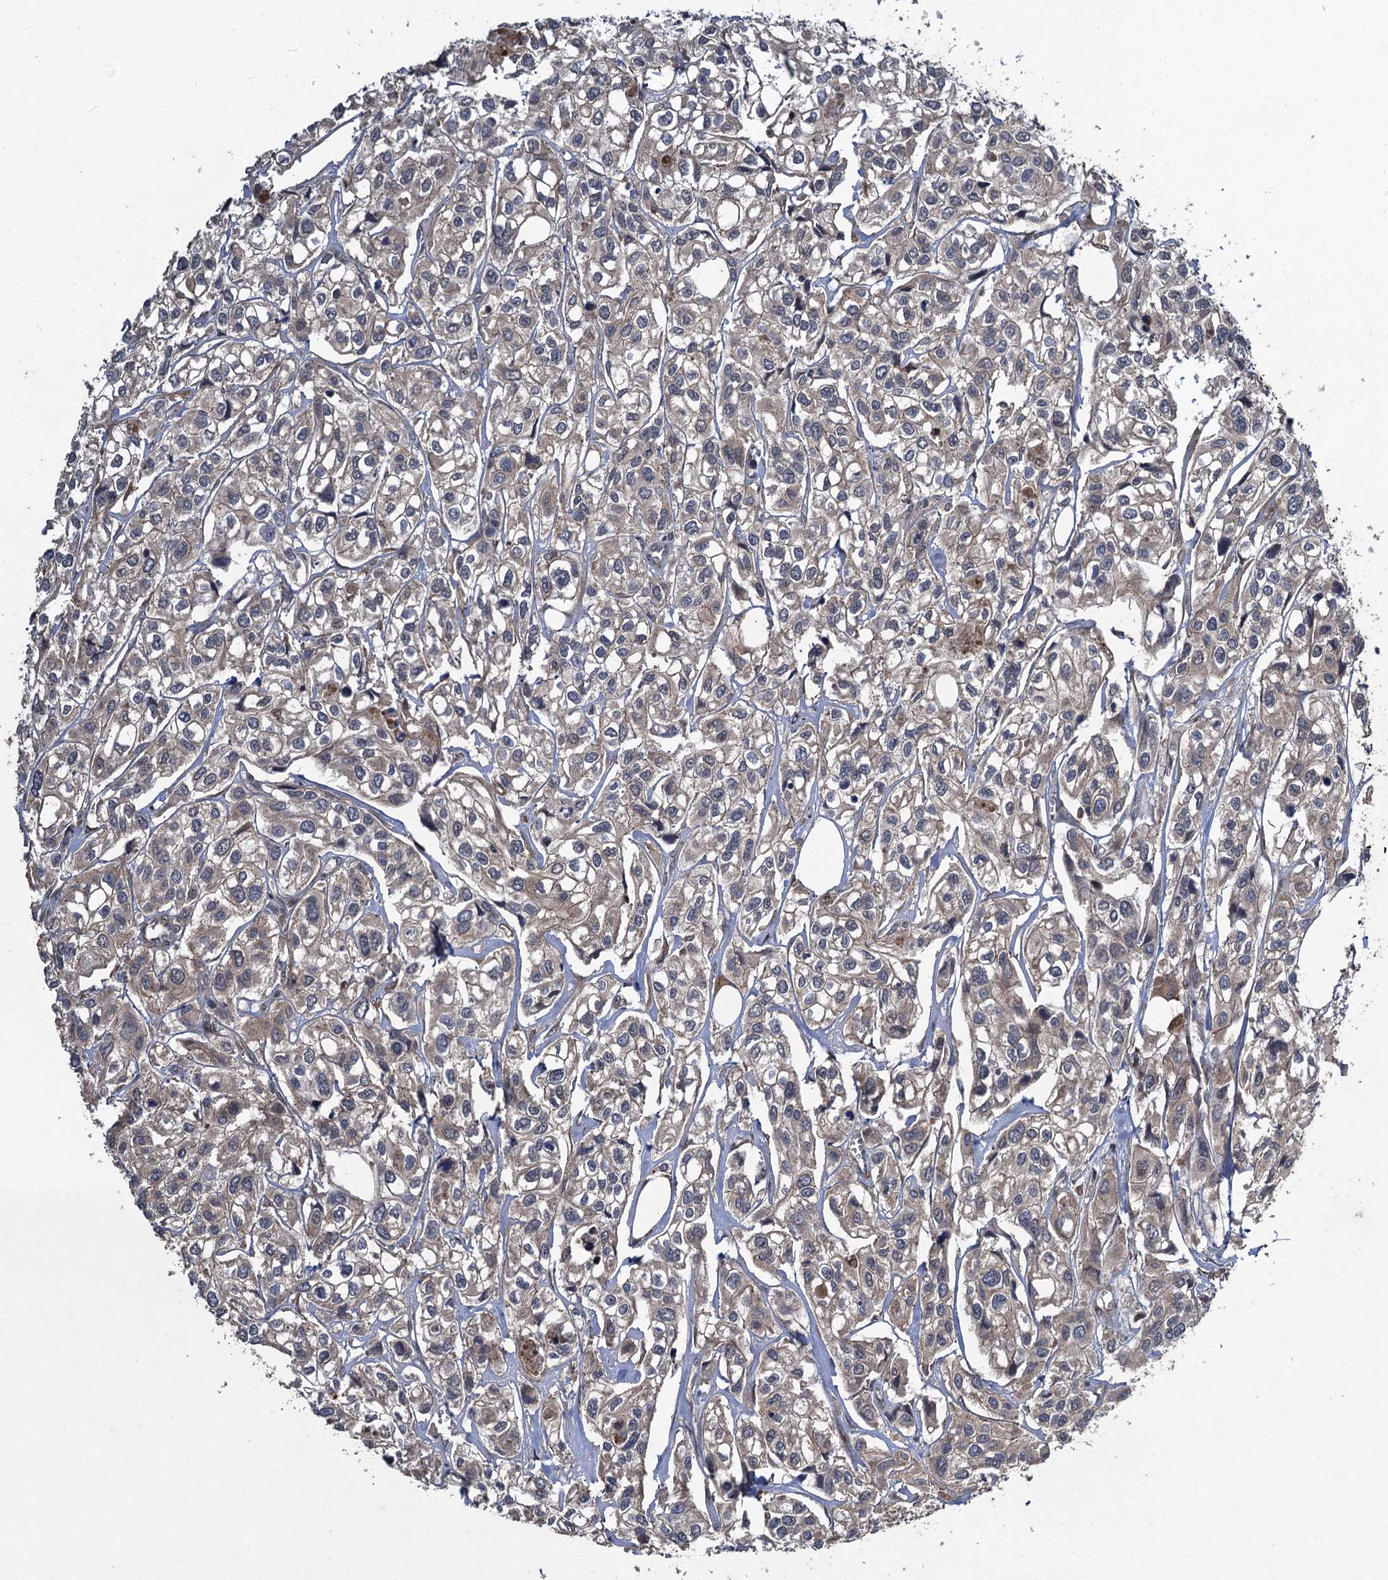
{"staining": {"intensity": "weak", "quantity": "<25%", "location": "cytoplasmic/membranous"}, "tissue": "urothelial cancer", "cell_type": "Tumor cells", "image_type": "cancer", "snomed": [{"axis": "morphology", "description": "Urothelial carcinoma, High grade"}, {"axis": "topography", "description": "Urinary bladder"}], "caption": "Immunohistochemistry photomicrograph of urothelial cancer stained for a protein (brown), which shows no staining in tumor cells. The staining was performed using DAB to visualize the protein expression in brown, while the nuclei were stained in blue with hematoxylin (Magnification: 20x).", "gene": "NUDT22", "patient": {"sex": "male", "age": 67}}